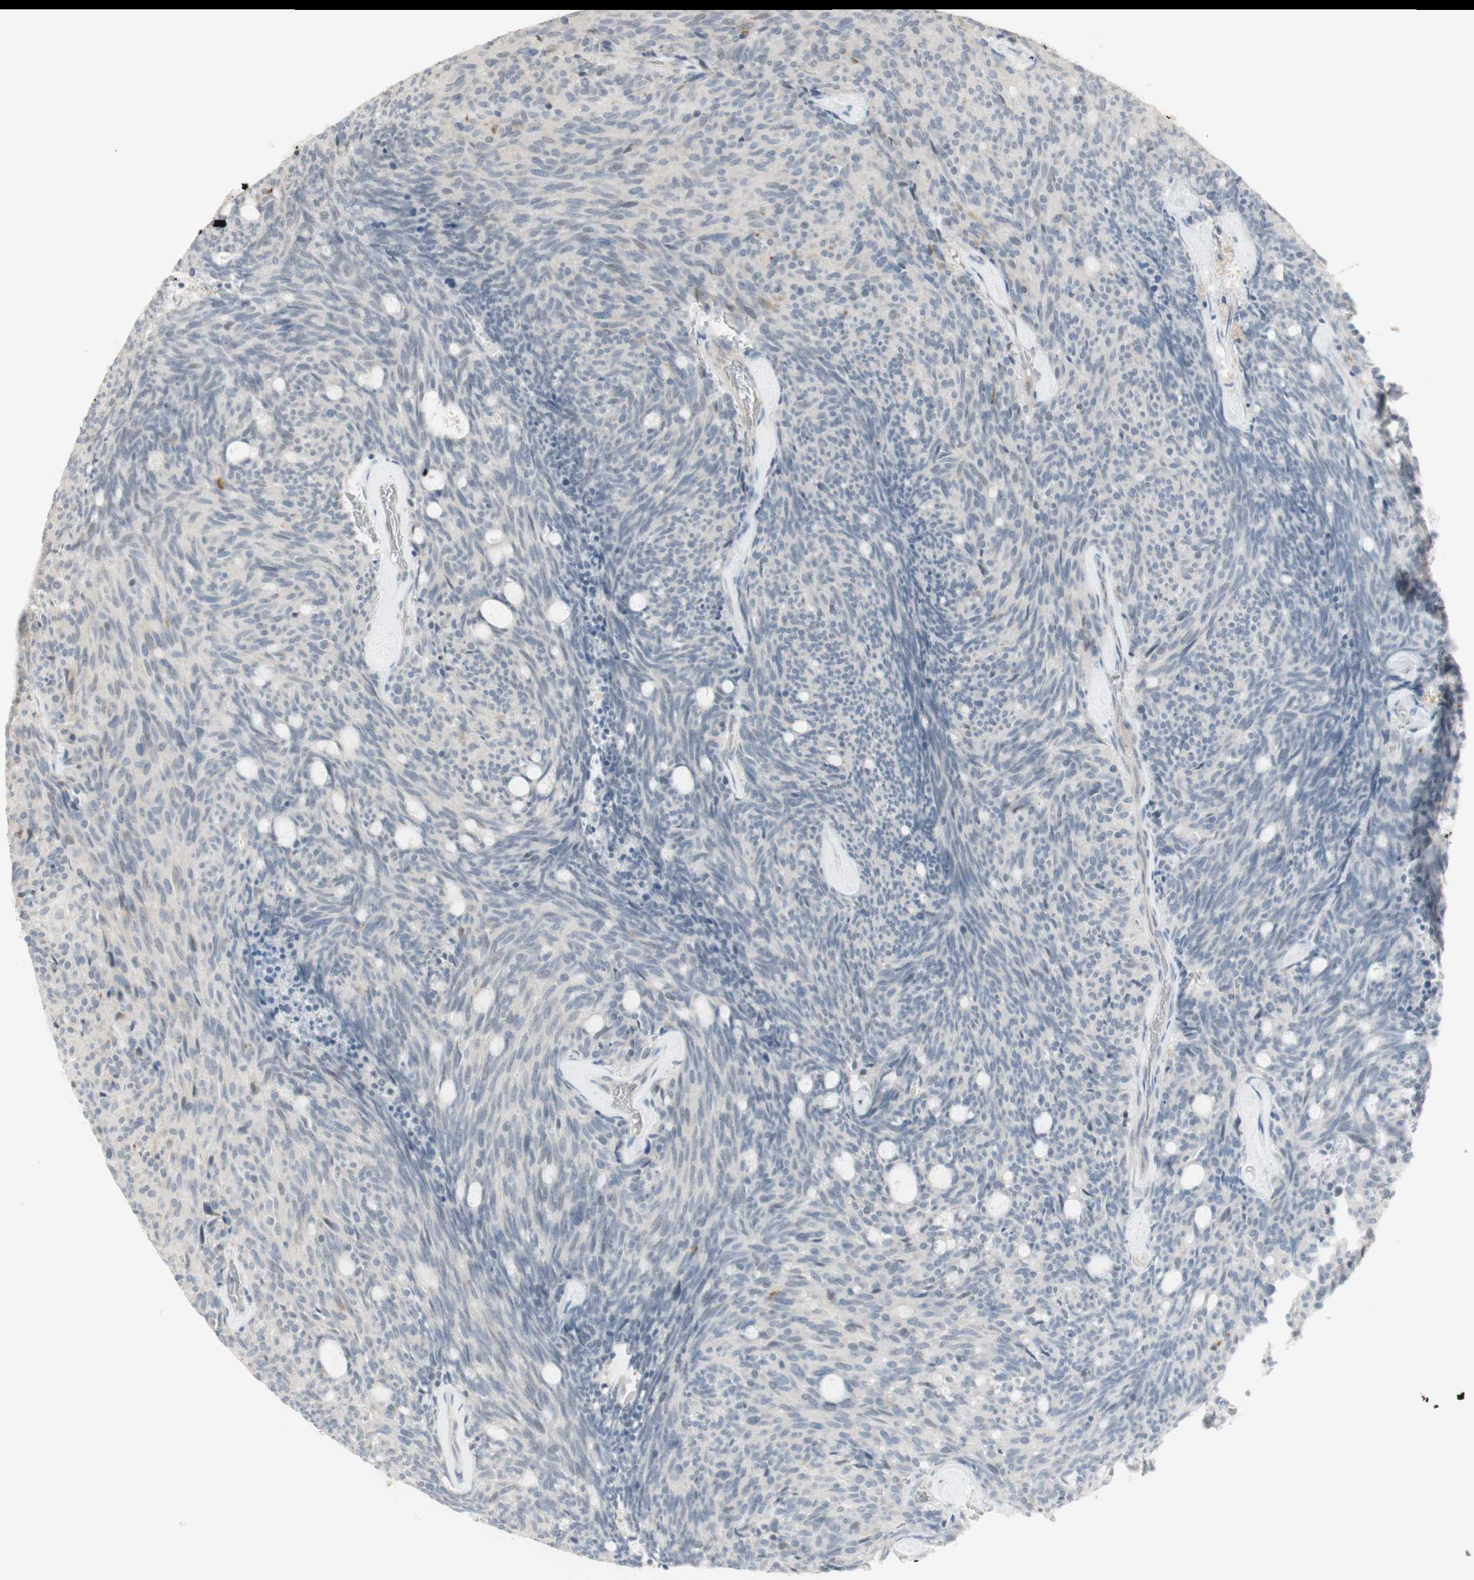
{"staining": {"intensity": "negative", "quantity": "none", "location": "none"}, "tissue": "carcinoid", "cell_type": "Tumor cells", "image_type": "cancer", "snomed": [{"axis": "morphology", "description": "Carcinoid, malignant, NOS"}, {"axis": "topography", "description": "Pancreas"}], "caption": "The IHC image has no significant positivity in tumor cells of carcinoid tissue.", "gene": "PLCD4", "patient": {"sex": "female", "age": 54}}